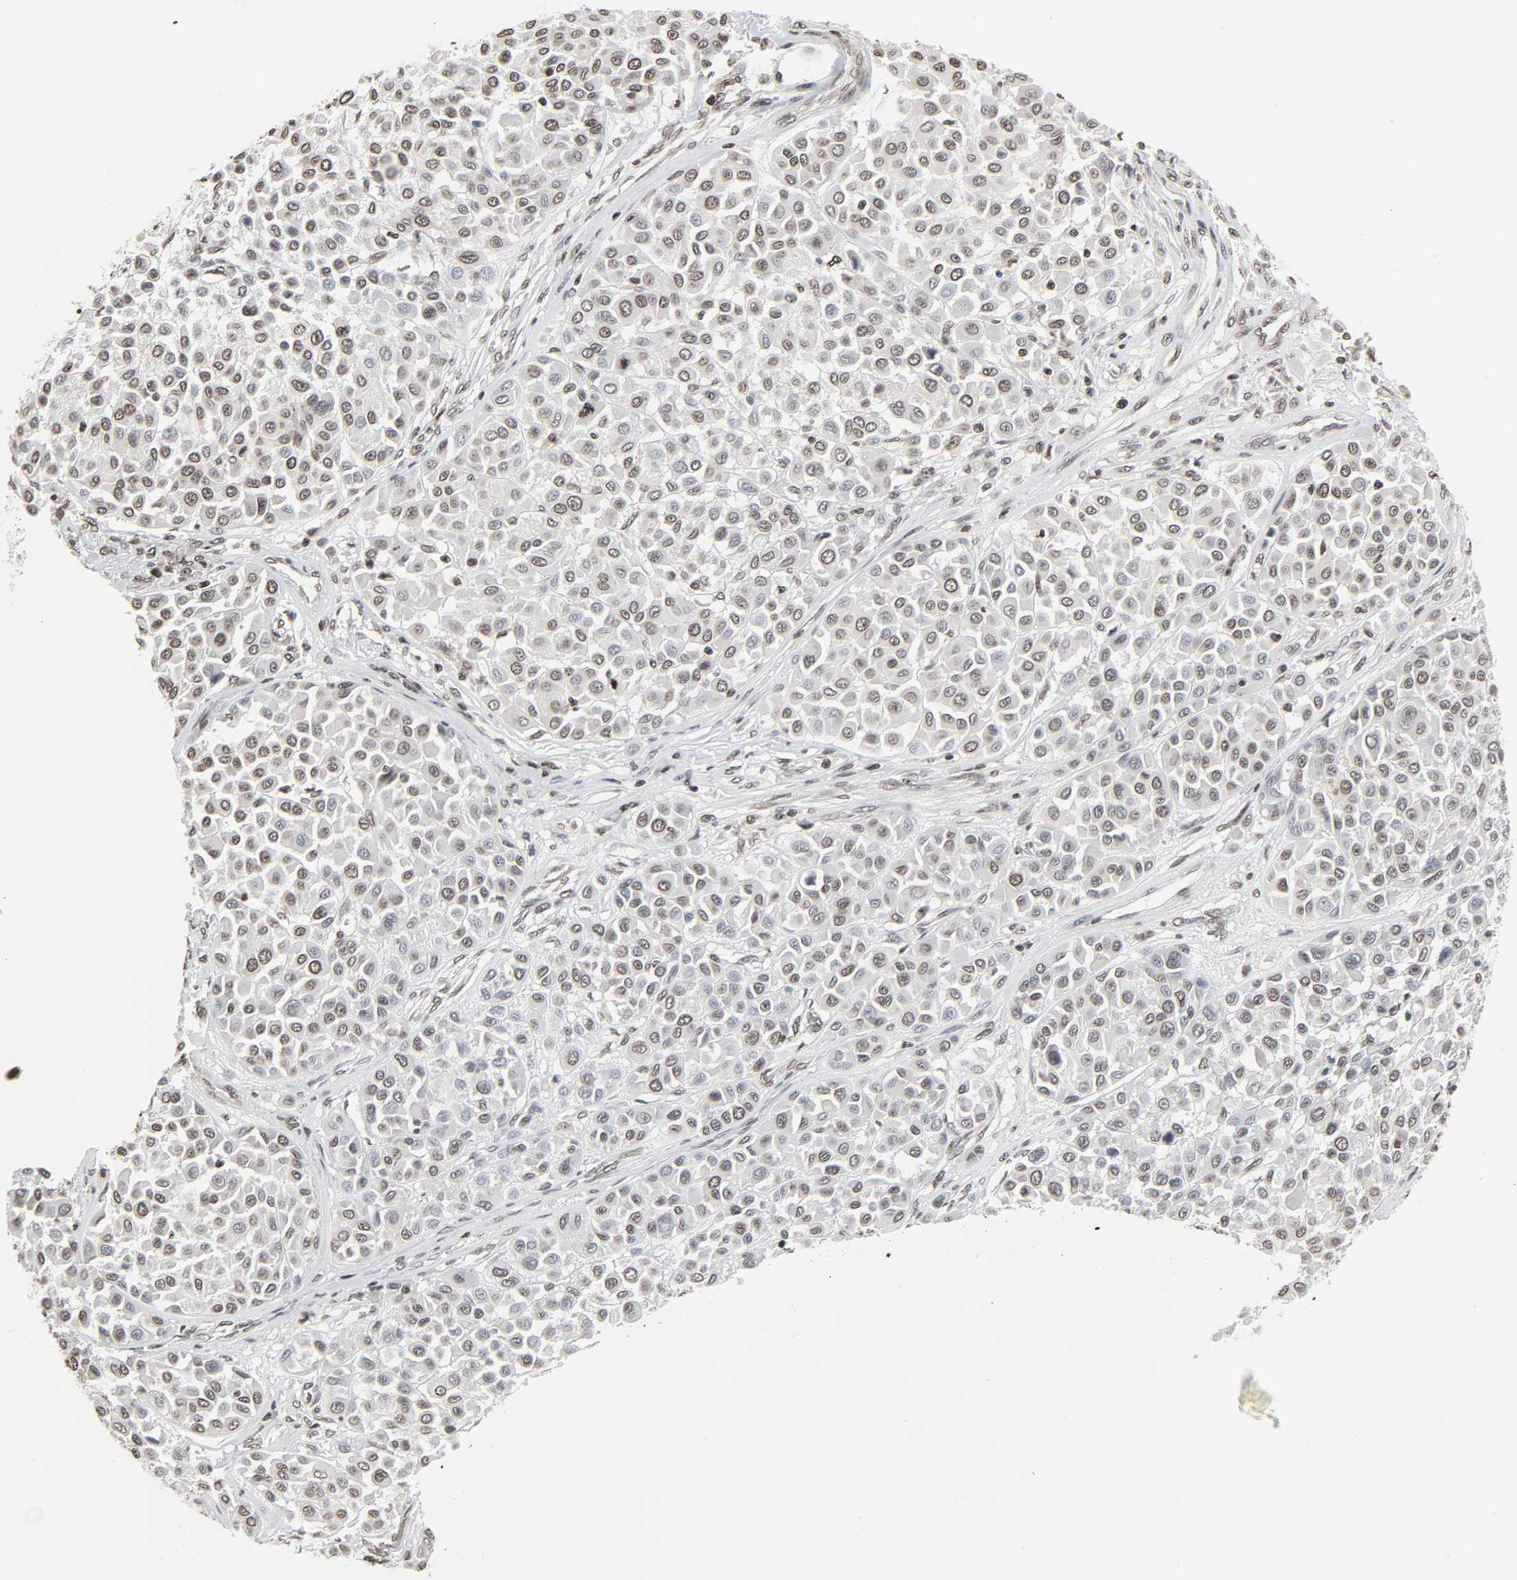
{"staining": {"intensity": "weak", "quantity": ">75%", "location": "nuclear"}, "tissue": "melanoma", "cell_type": "Tumor cells", "image_type": "cancer", "snomed": [{"axis": "morphology", "description": "Malignant melanoma, Metastatic site"}, {"axis": "topography", "description": "Soft tissue"}], "caption": "Protein staining by immunohistochemistry shows weak nuclear positivity in about >75% of tumor cells in melanoma.", "gene": "ELAVL1", "patient": {"sex": "male", "age": 41}}